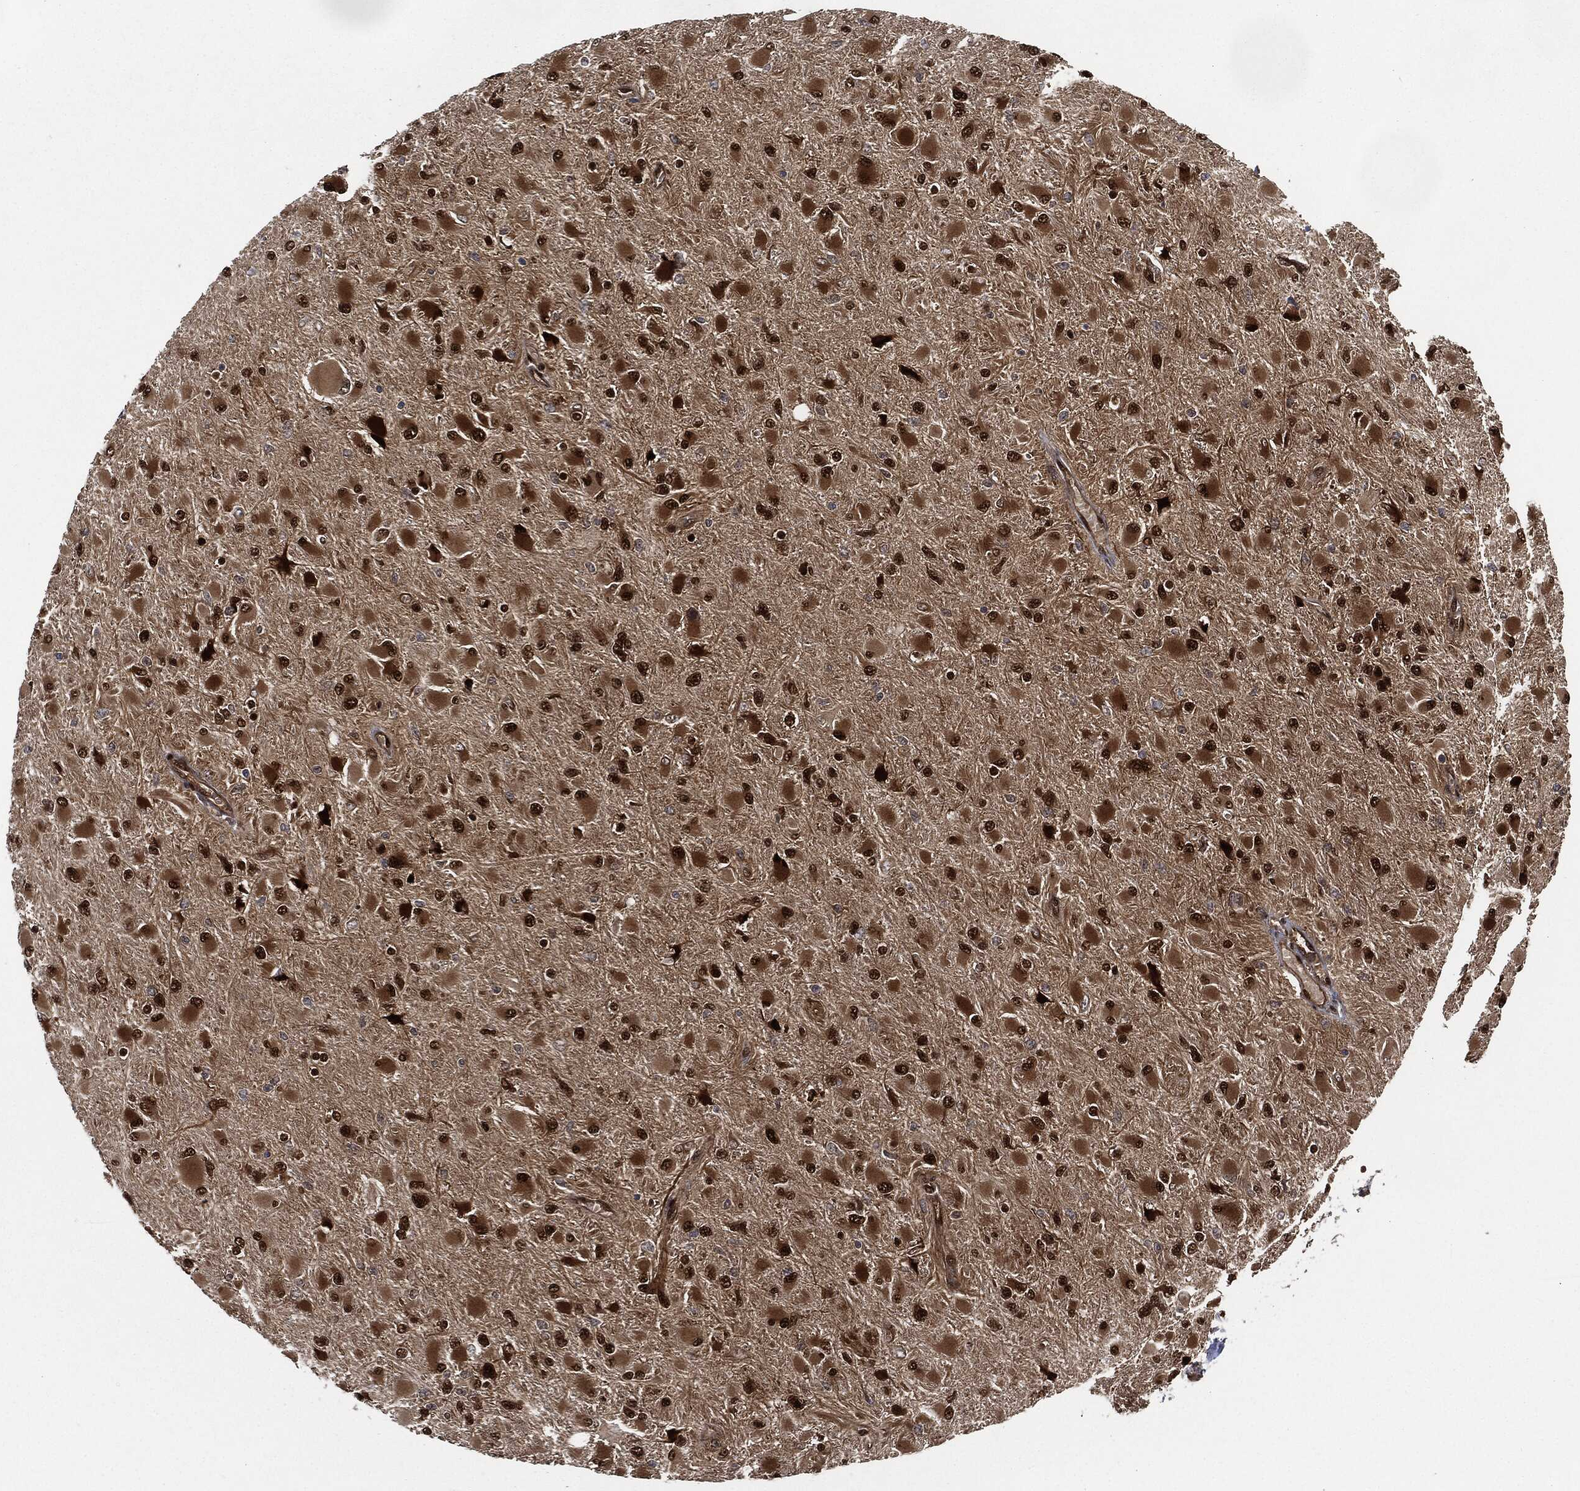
{"staining": {"intensity": "strong", "quantity": ">75%", "location": "nuclear"}, "tissue": "glioma", "cell_type": "Tumor cells", "image_type": "cancer", "snomed": [{"axis": "morphology", "description": "Glioma, malignant, High grade"}, {"axis": "topography", "description": "Cerebral cortex"}], "caption": "Tumor cells exhibit strong nuclear staining in approximately >75% of cells in malignant high-grade glioma.", "gene": "DCTN1", "patient": {"sex": "female", "age": 36}}